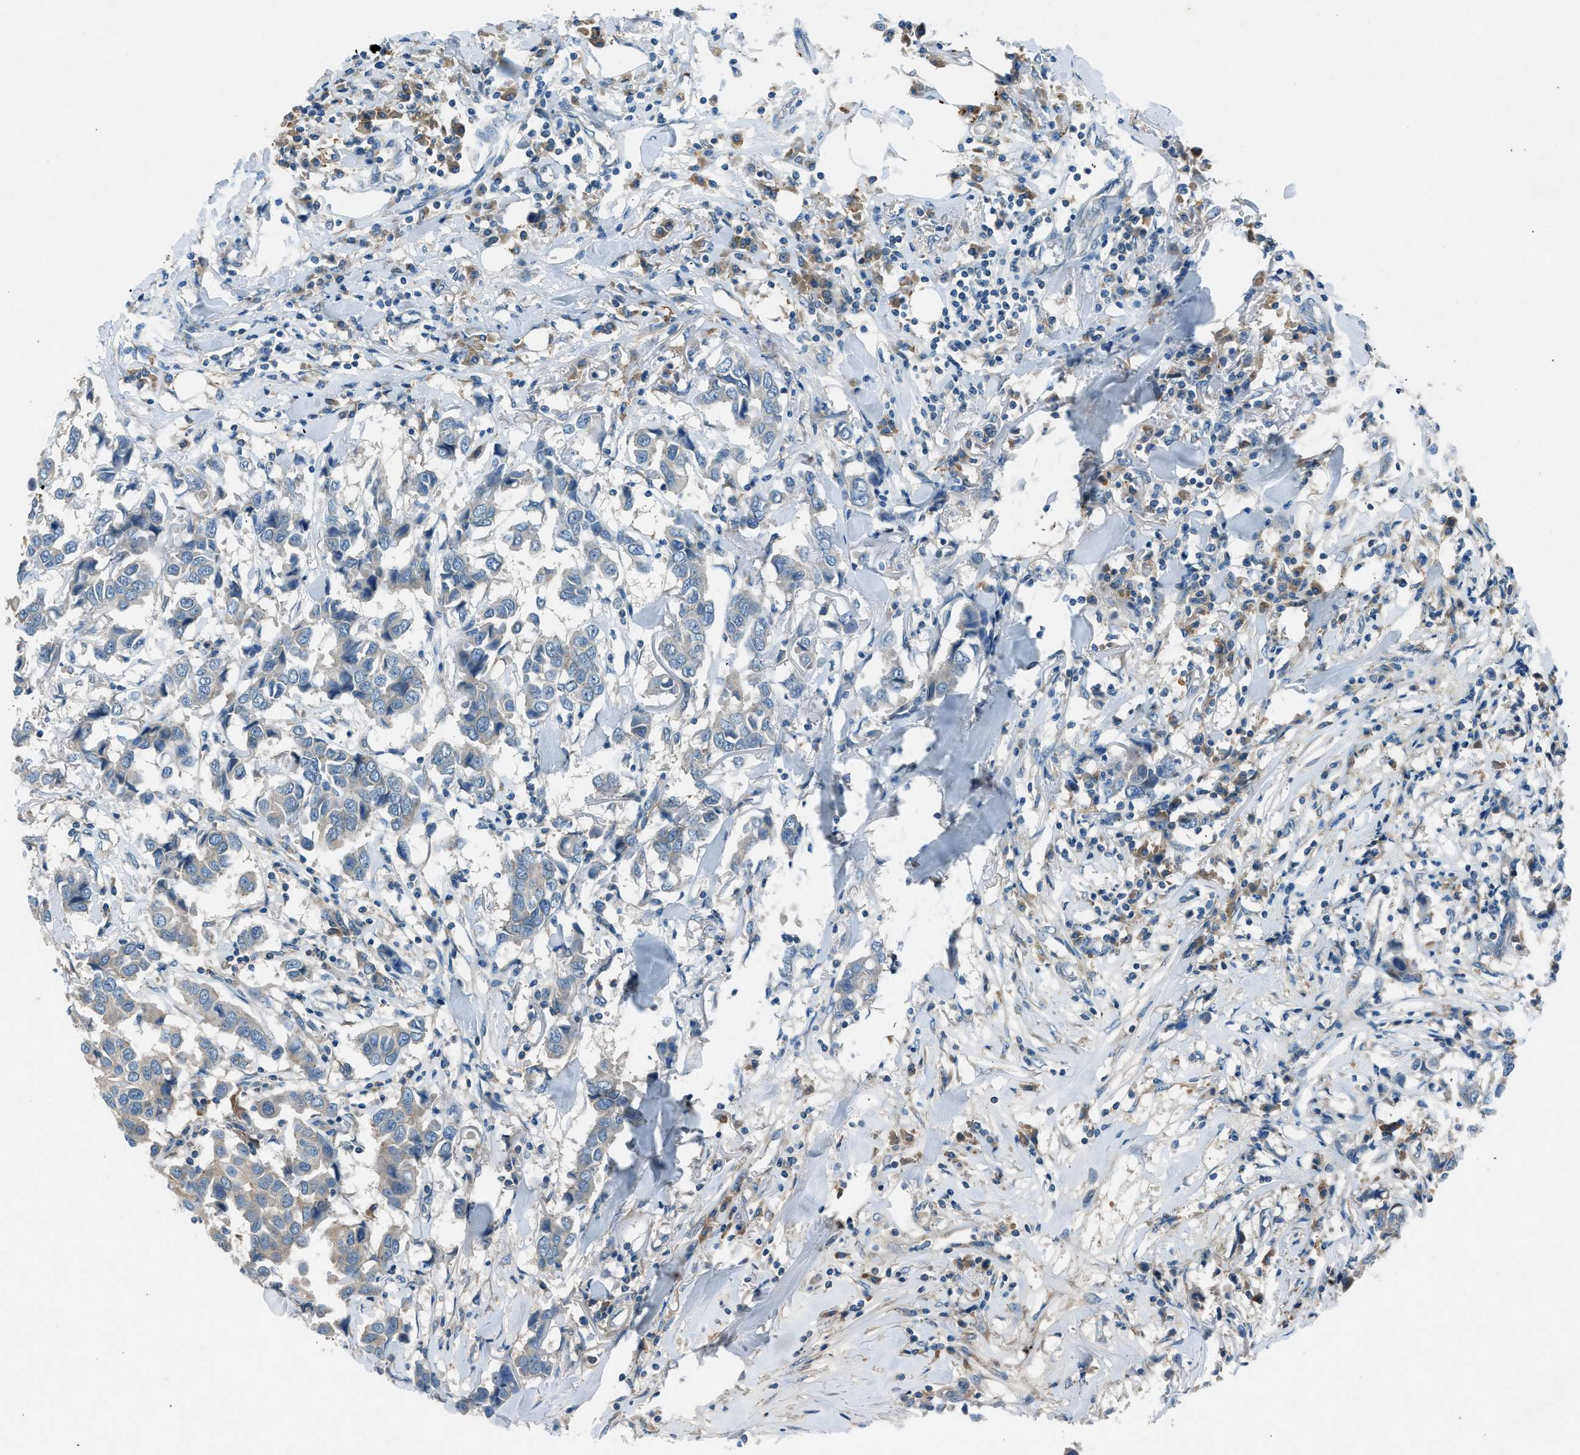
{"staining": {"intensity": "negative", "quantity": "none", "location": "none"}, "tissue": "breast cancer", "cell_type": "Tumor cells", "image_type": "cancer", "snomed": [{"axis": "morphology", "description": "Duct carcinoma"}, {"axis": "topography", "description": "Breast"}], "caption": "The image exhibits no staining of tumor cells in breast cancer (intraductal carcinoma).", "gene": "BMP1", "patient": {"sex": "female", "age": 80}}